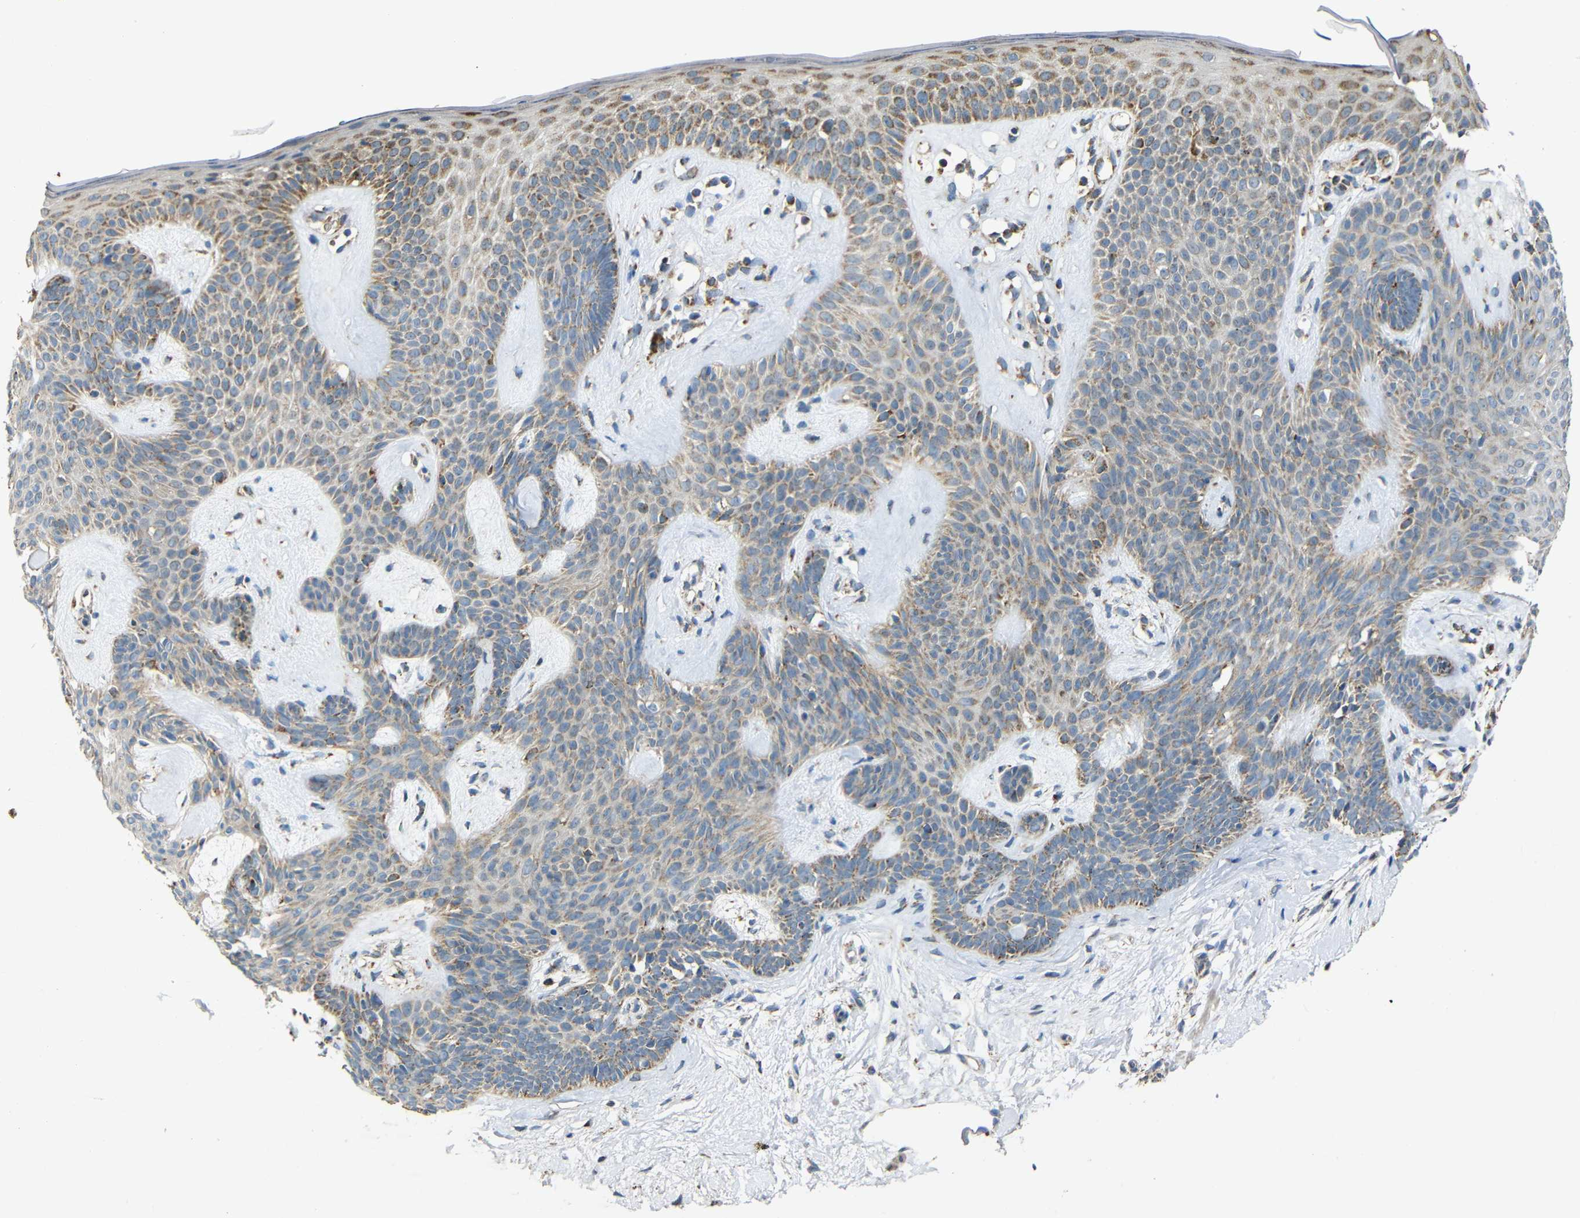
{"staining": {"intensity": "weak", "quantity": ">75%", "location": "cytoplasmic/membranous"}, "tissue": "skin cancer", "cell_type": "Tumor cells", "image_type": "cancer", "snomed": [{"axis": "morphology", "description": "Developmental malformation"}, {"axis": "morphology", "description": "Basal cell carcinoma"}, {"axis": "topography", "description": "Skin"}], "caption": "Skin cancer stained with a brown dye reveals weak cytoplasmic/membranous positive expression in approximately >75% of tumor cells.", "gene": "NR3C2", "patient": {"sex": "female", "age": 62}}